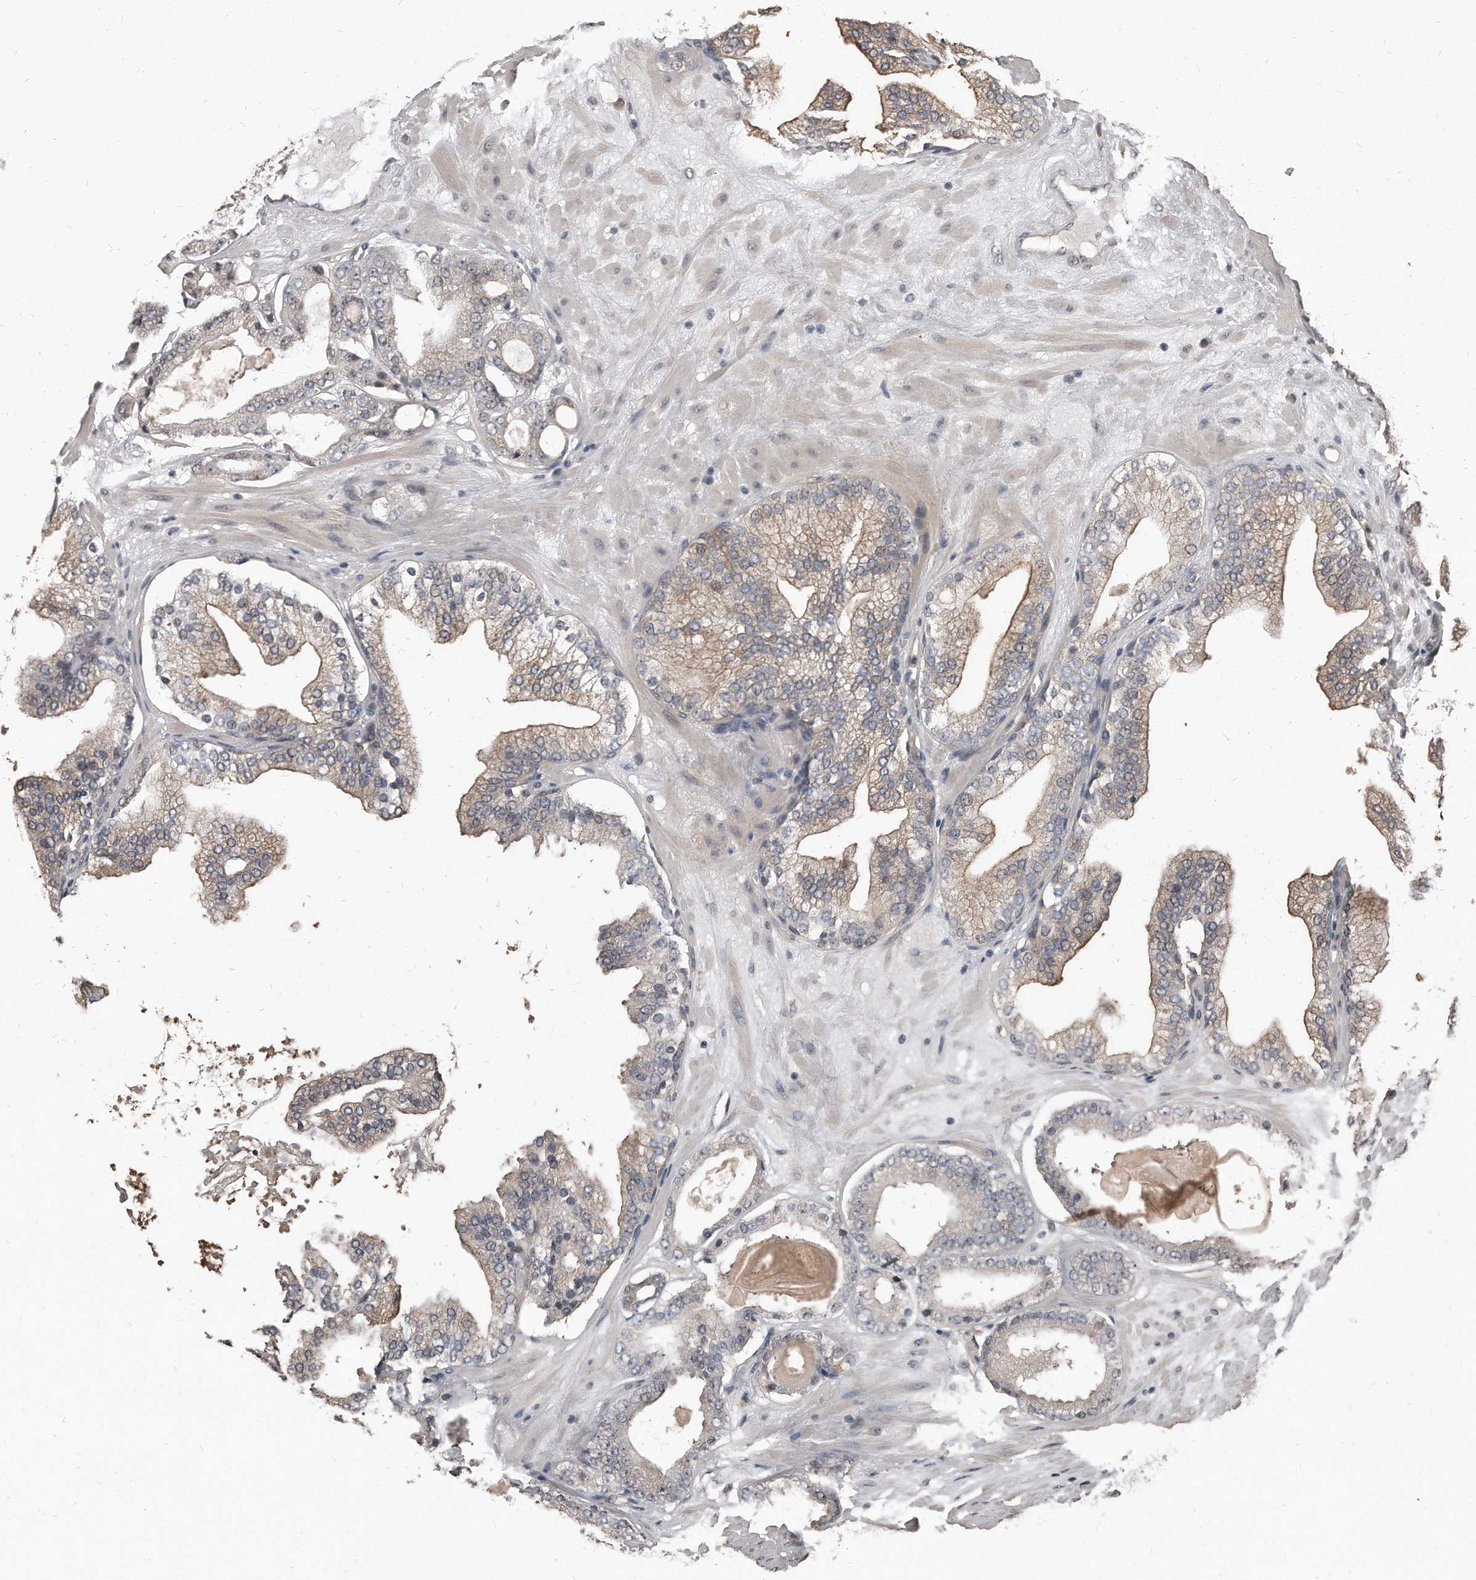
{"staining": {"intensity": "negative", "quantity": "none", "location": "none"}, "tissue": "prostate cancer", "cell_type": "Tumor cells", "image_type": "cancer", "snomed": [{"axis": "morphology", "description": "Adenocarcinoma, High grade"}, {"axis": "topography", "description": "Prostate"}], "caption": "Image shows no protein positivity in tumor cells of prostate cancer (adenocarcinoma (high-grade)) tissue.", "gene": "GRB10", "patient": {"sex": "male", "age": 68}}